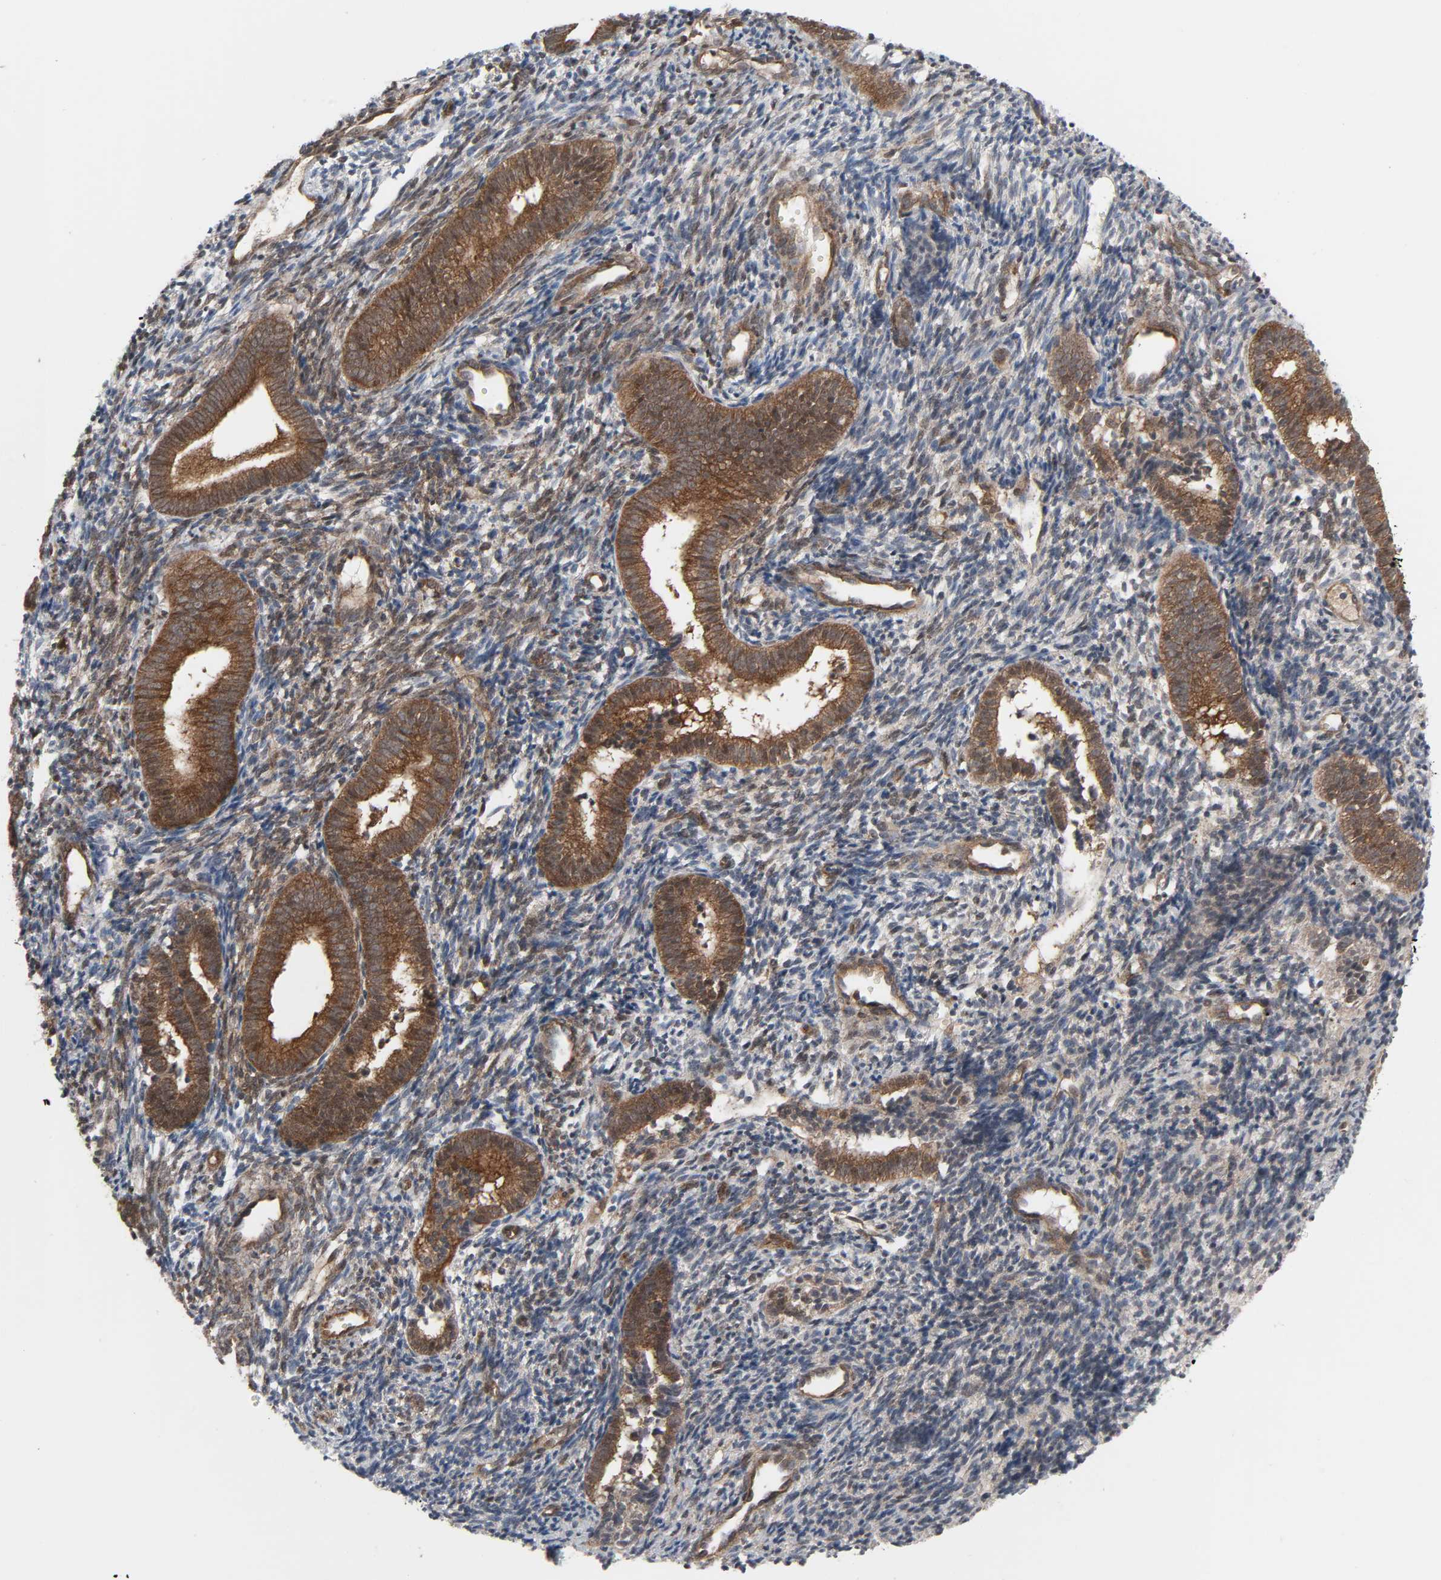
{"staining": {"intensity": "moderate", "quantity": "25%-75%", "location": "cytoplasmic/membranous"}, "tissue": "endometrium", "cell_type": "Cells in endometrial stroma", "image_type": "normal", "snomed": [{"axis": "morphology", "description": "Normal tissue, NOS"}, {"axis": "topography", "description": "Uterus"}, {"axis": "topography", "description": "Endometrium"}], "caption": "DAB immunohistochemical staining of normal endometrium demonstrates moderate cytoplasmic/membranous protein expression in about 25%-75% of cells in endometrial stroma.", "gene": "GSK3A", "patient": {"sex": "female", "age": 33}}